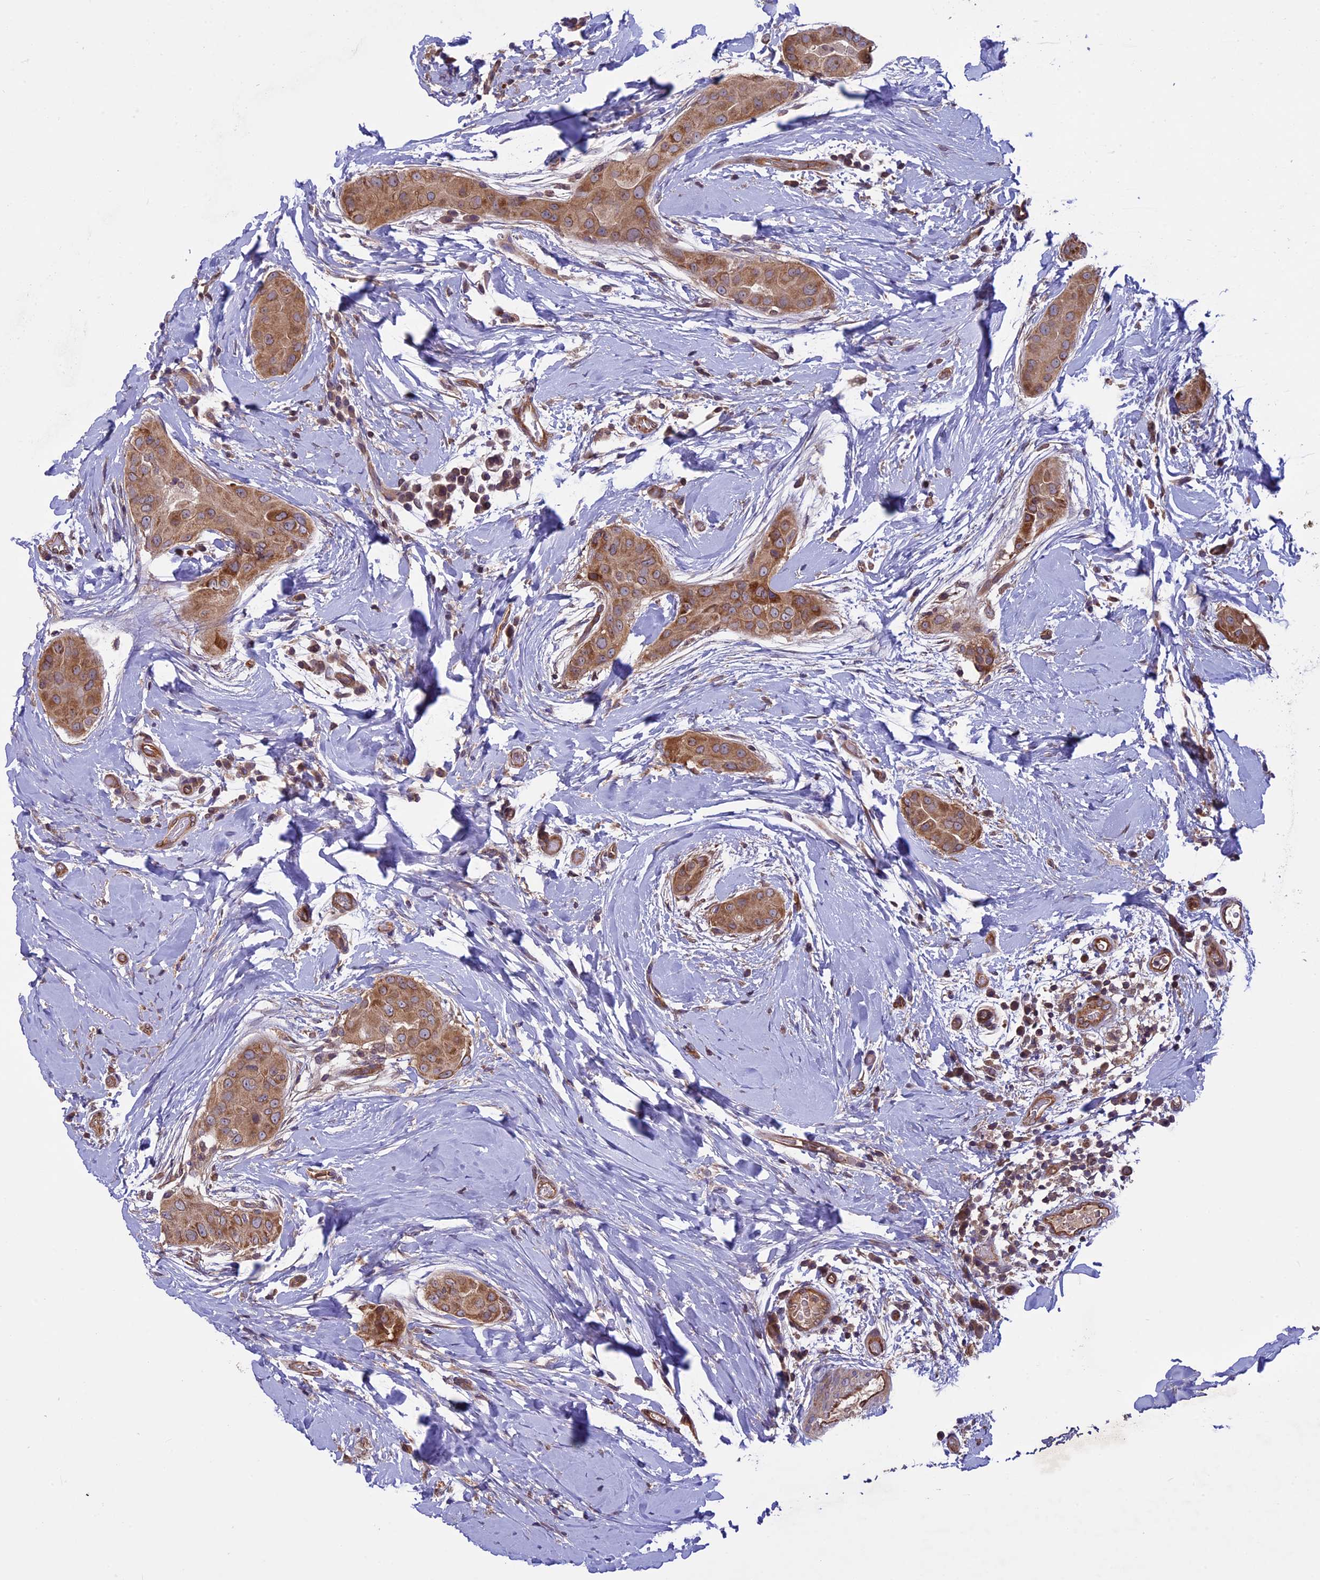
{"staining": {"intensity": "moderate", "quantity": ">75%", "location": "cytoplasmic/membranous"}, "tissue": "thyroid cancer", "cell_type": "Tumor cells", "image_type": "cancer", "snomed": [{"axis": "morphology", "description": "Papillary adenocarcinoma, NOS"}, {"axis": "topography", "description": "Thyroid gland"}], "caption": "Protein expression analysis of human papillary adenocarcinoma (thyroid) reveals moderate cytoplasmic/membranous positivity in about >75% of tumor cells.", "gene": "CCDC125", "patient": {"sex": "male", "age": 33}}